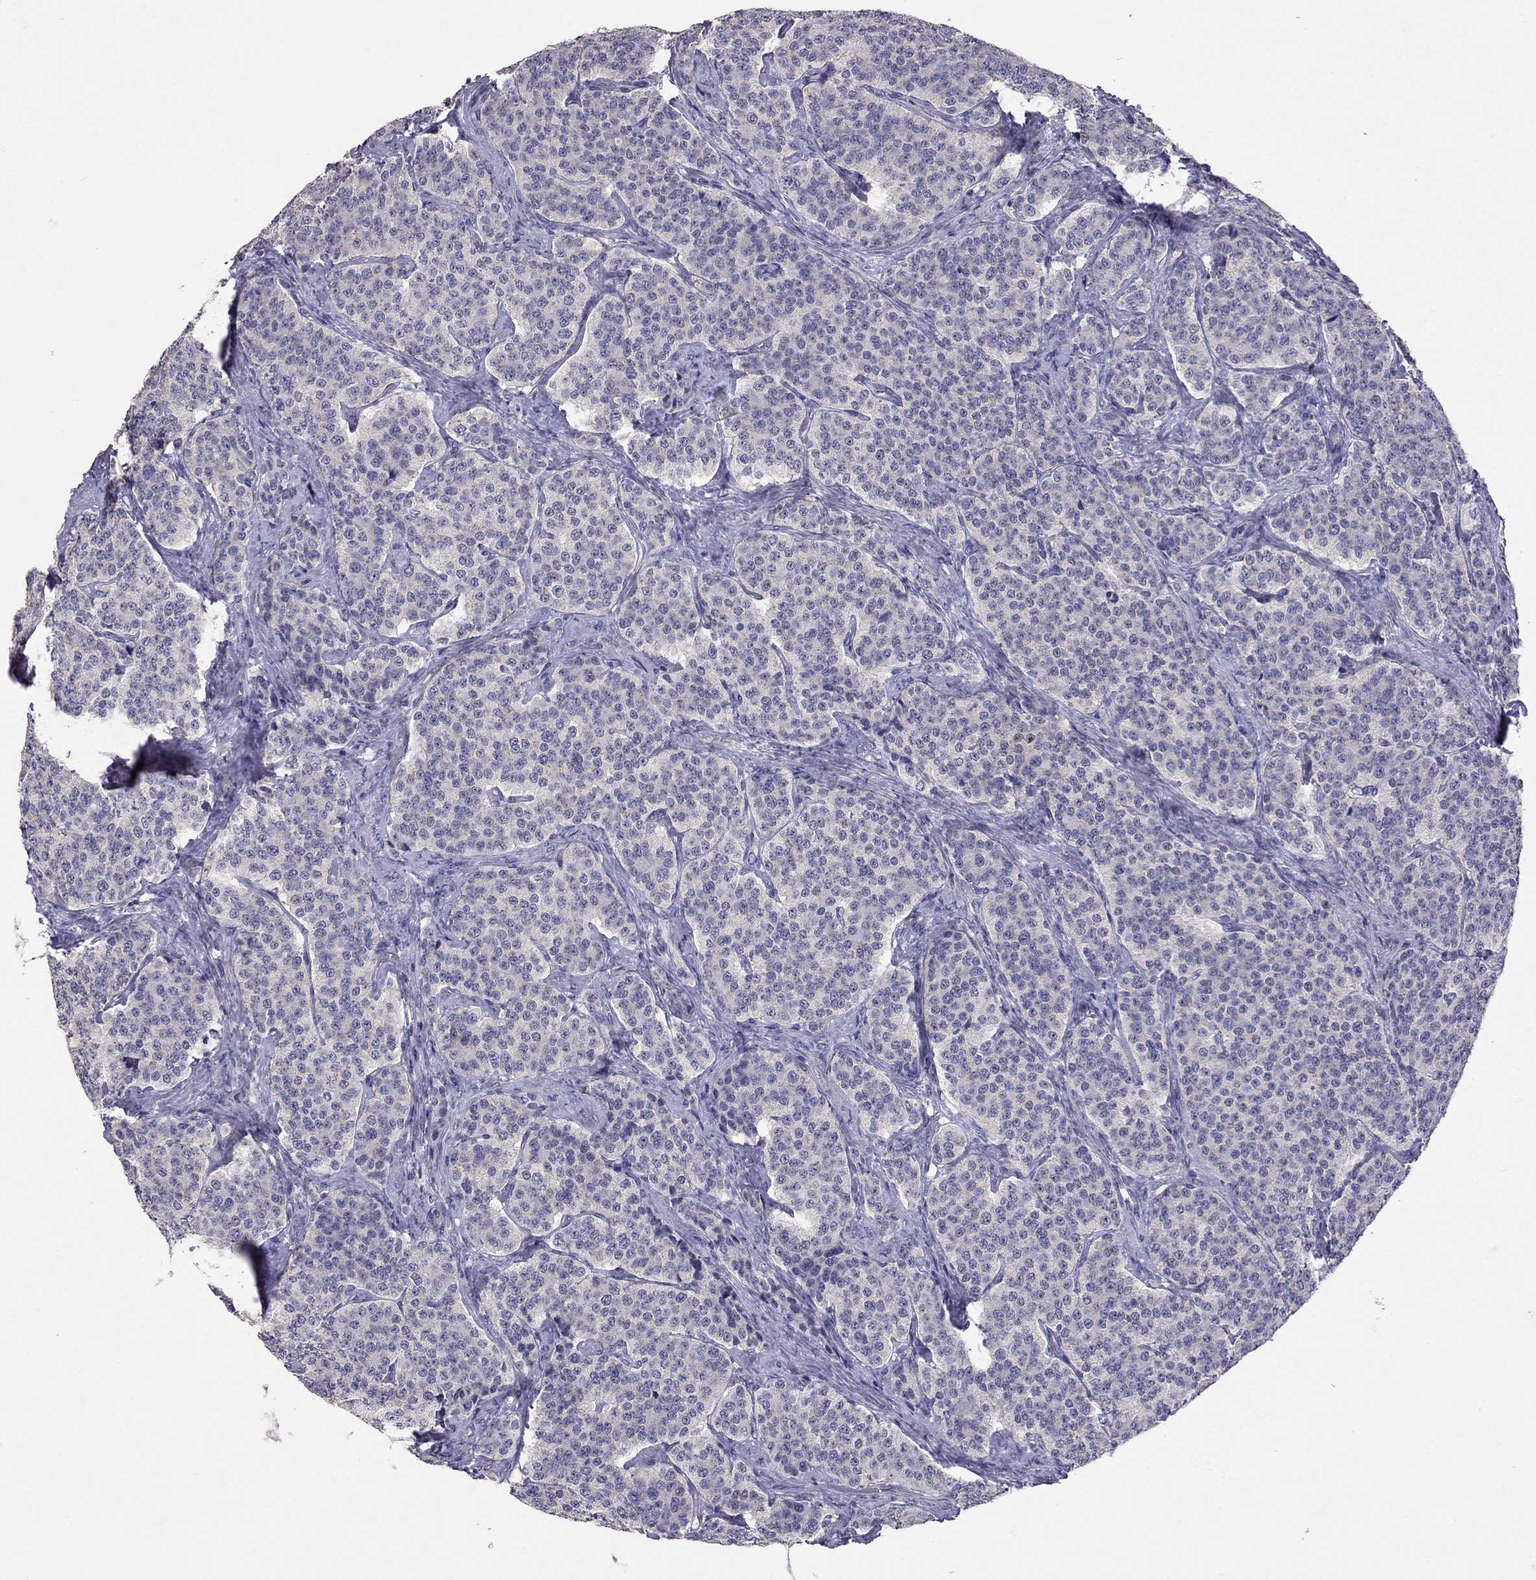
{"staining": {"intensity": "negative", "quantity": "none", "location": "none"}, "tissue": "carcinoid", "cell_type": "Tumor cells", "image_type": "cancer", "snomed": [{"axis": "morphology", "description": "Carcinoid, malignant, NOS"}, {"axis": "topography", "description": "Small intestine"}], "caption": "Tumor cells are negative for protein expression in human carcinoid (malignant).", "gene": "FST", "patient": {"sex": "female", "age": 58}}